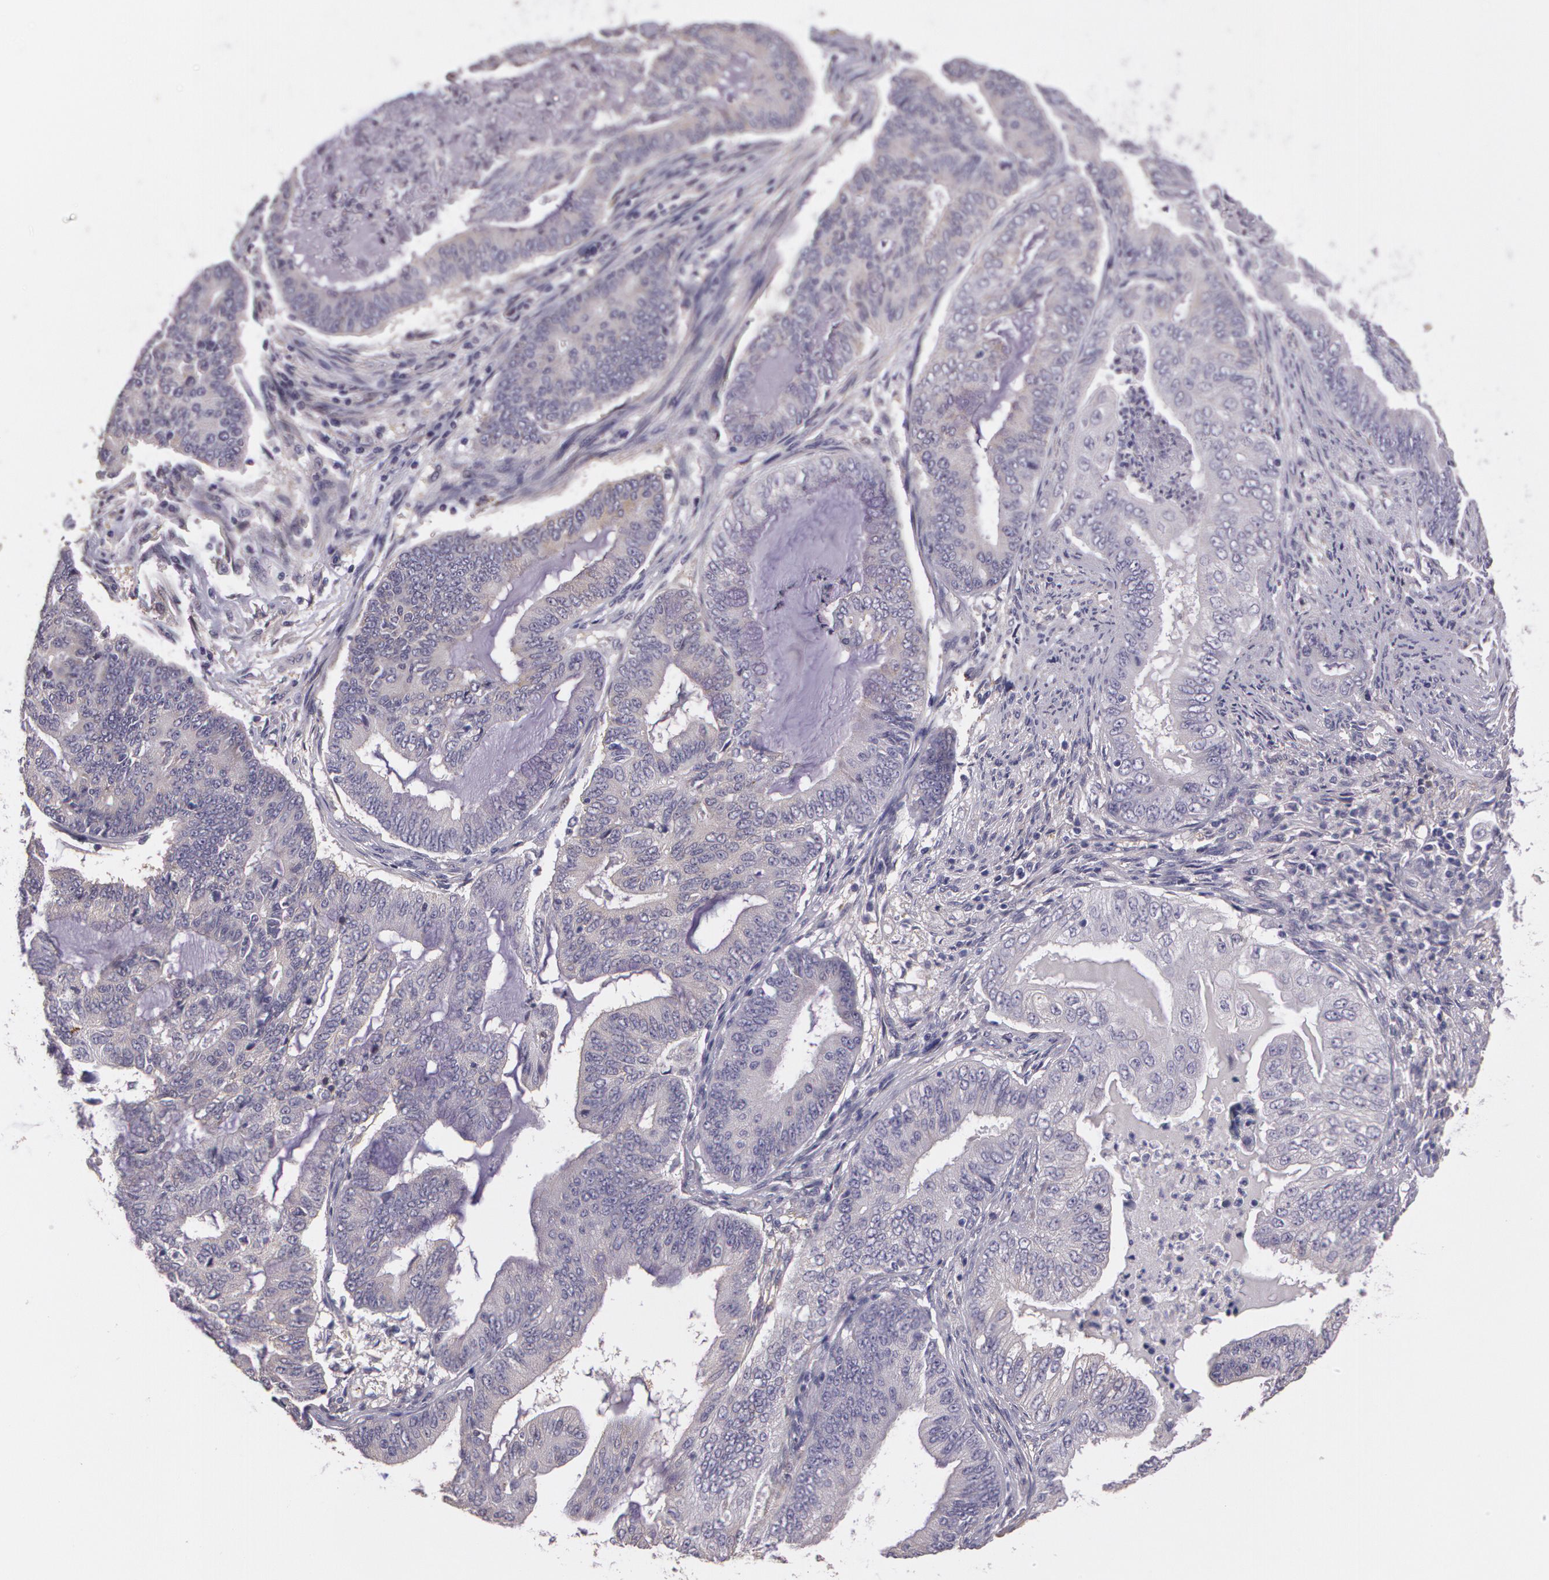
{"staining": {"intensity": "negative", "quantity": "none", "location": "none"}, "tissue": "endometrial cancer", "cell_type": "Tumor cells", "image_type": "cancer", "snomed": [{"axis": "morphology", "description": "Adenocarcinoma, NOS"}, {"axis": "topography", "description": "Endometrium"}], "caption": "Immunohistochemical staining of endometrial cancer (adenocarcinoma) demonstrates no significant positivity in tumor cells. Nuclei are stained in blue.", "gene": "G2E3", "patient": {"sex": "female", "age": 63}}